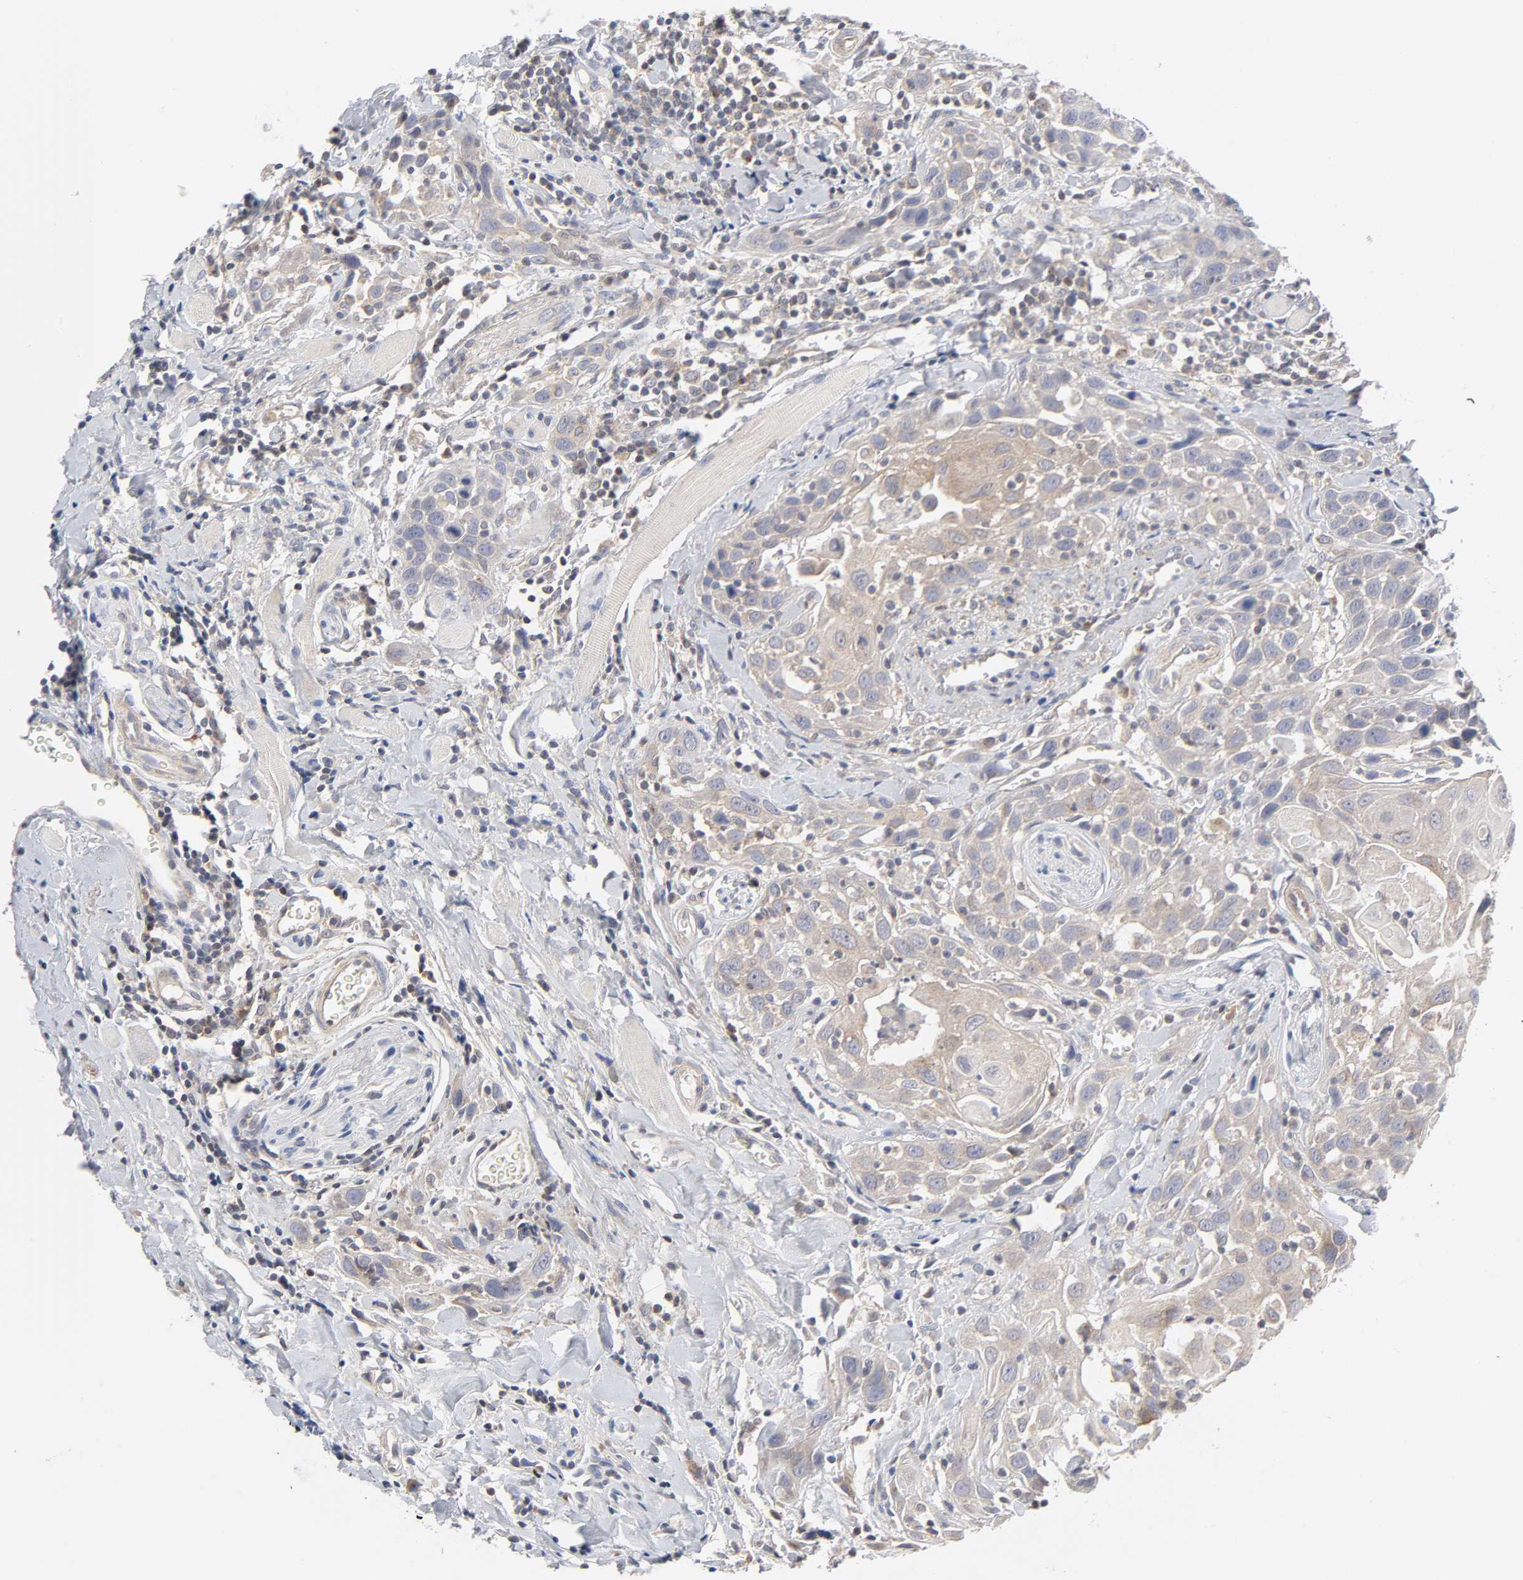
{"staining": {"intensity": "weak", "quantity": ">75%", "location": "cytoplasmic/membranous"}, "tissue": "head and neck cancer", "cell_type": "Tumor cells", "image_type": "cancer", "snomed": [{"axis": "morphology", "description": "Squamous cell carcinoma, NOS"}, {"axis": "topography", "description": "Oral tissue"}, {"axis": "topography", "description": "Head-Neck"}], "caption": "Immunohistochemistry image of neoplastic tissue: squamous cell carcinoma (head and neck) stained using IHC displays low levels of weak protein expression localized specifically in the cytoplasmic/membranous of tumor cells, appearing as a cytoplasmic/membranous brown color.", "gene": "IL4R", "patient": {"sex": "female", "age": 50}}